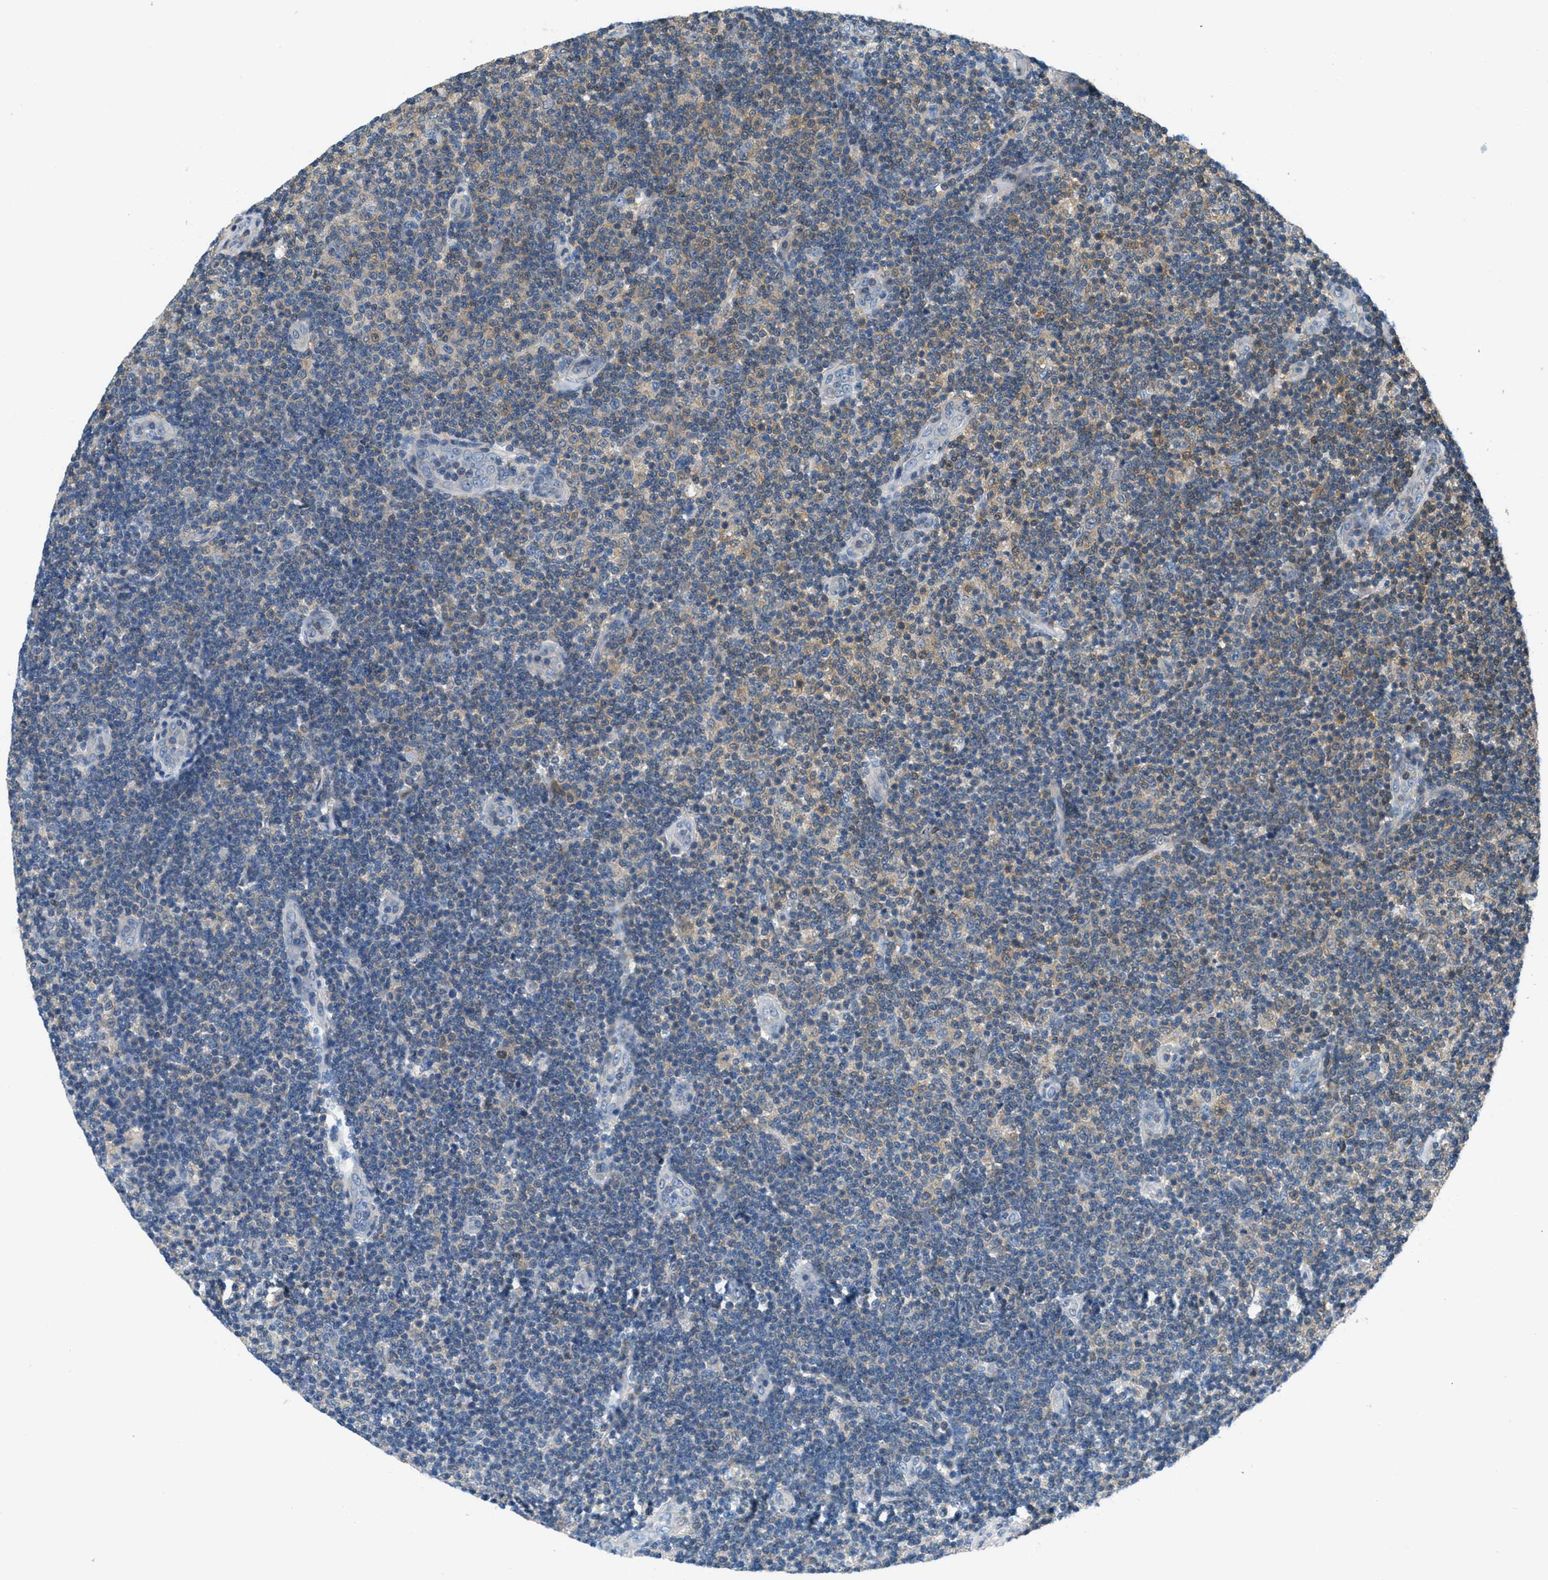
{"staining": {"intensity": "moderate", "quantity": "<25%", "location": "cytoplasmic/membranous"}, "tissue": "lymphoma", "cell_type": "Tumor cells", "image_type": "cancer", "snomed": [{"axis": "morphology", "description": "Malignant lymphoma, non-Hodgkin's type, Low grade"}, {"axis": "topography", "description": "Lymph node"}], "caption": "Human lymphoma stained for a protein (brown) displays moderate cytoplasmic/membranous positive expression in about <25% of tumor cells.", "gene": "PIP5K1C", "patient": {"sex": "male", "age": 83}}